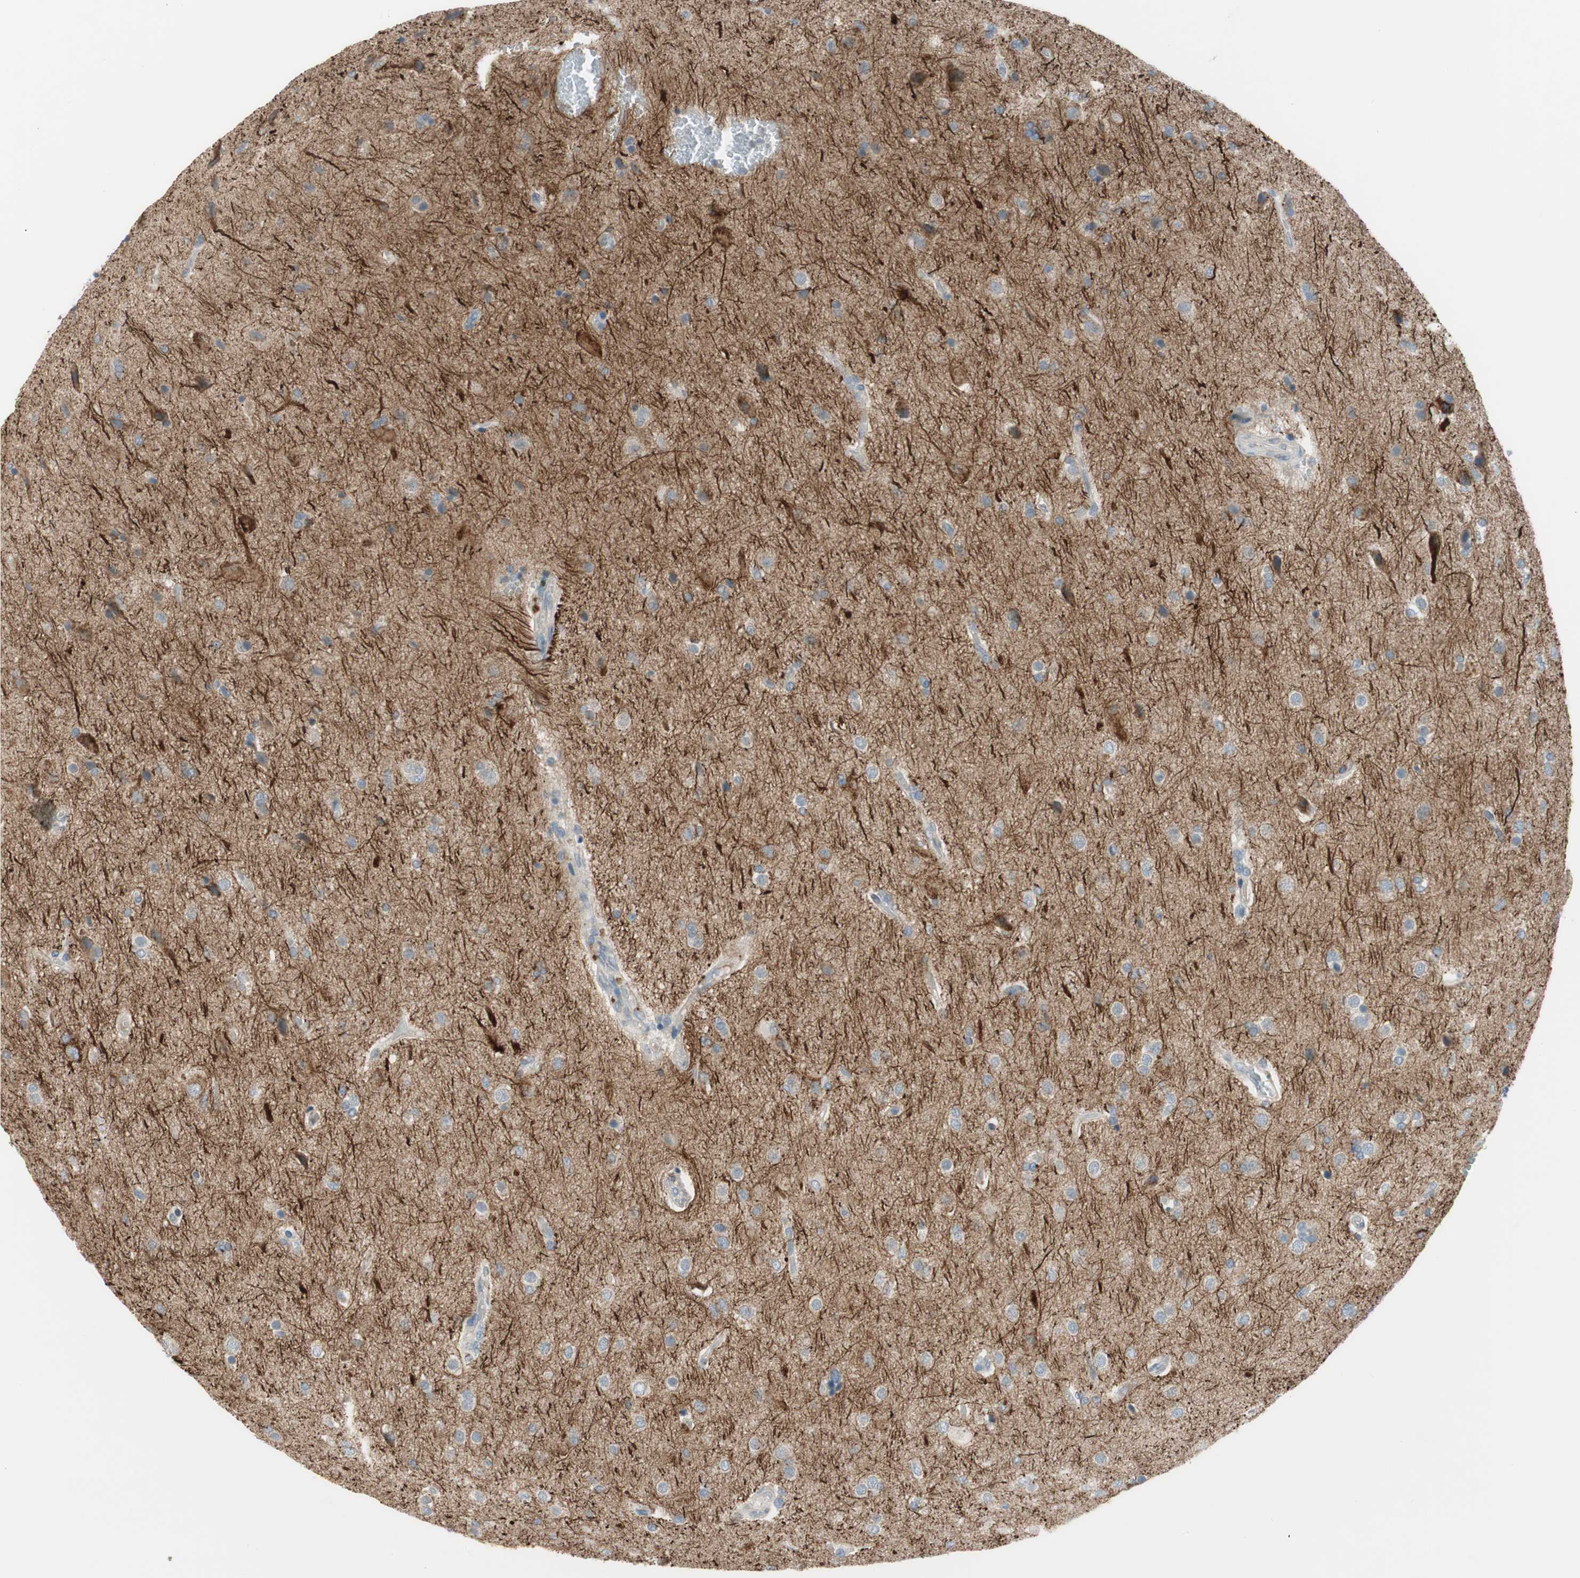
{"staining": {"intensity": "negative", "quantity": "none", "location": "none"}, "tissue": "glioma", "cell_type": "Tumor cells", "image_type": "cancer", "snomed": [{"axis": "morphology", "description": "Glioma, malignant, High grade"}, {"axis": "topography", "description": "Brain"}], "caption": "Tumor cells are negative for protein expression in human malignant glioma (high-grade). The staining was performed using DAB to visualize the protein expression in brown, while the nuclei were stained in blue with hematoxylin (Magnification: 20x).", "gene": "PRRG4", "patient": {"sex": "male", "age": 71}}